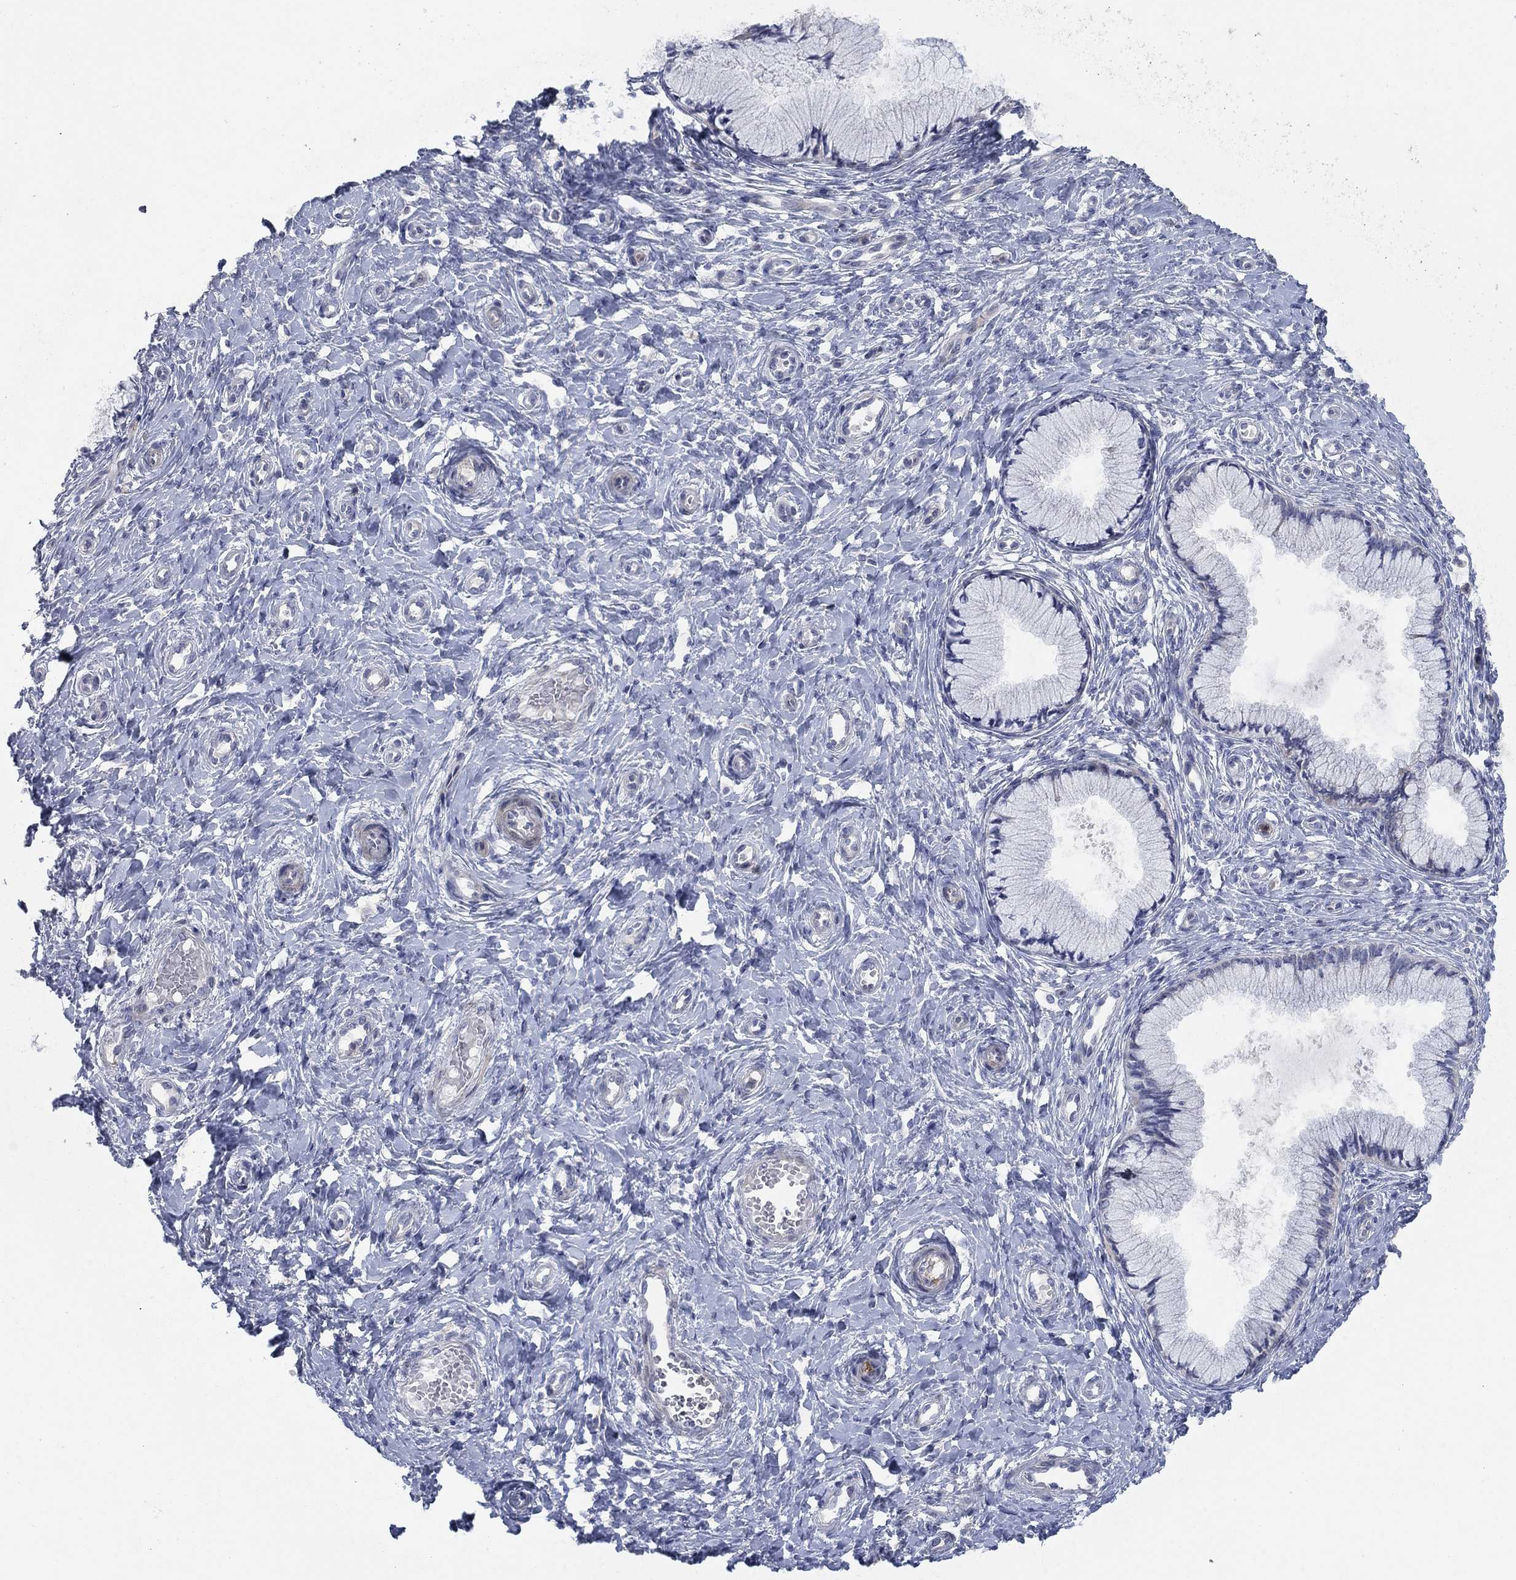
{"staining": {"intensity": "negative", "quantity": "none", "location": "none"}, "tissue": "cervix", "cell_type": "Glandular cells", "image_type": "normal", "snomed": [{"axis": "morphology", "description": "Normal tissue, NOS"}, {"axis": "topography", "description": "Cervix"}], "caption": "The immunohistochemistry photomicrograph has no significant staining in glandular cells of cervix. Brightfield microscopy of immunohistochemistry (IHC) stained with DAB (brown) and hematoxylin (blue), captured at high magnification.", "gene": "TMEM249", "patient": {"sex": "female", "age": 37}}